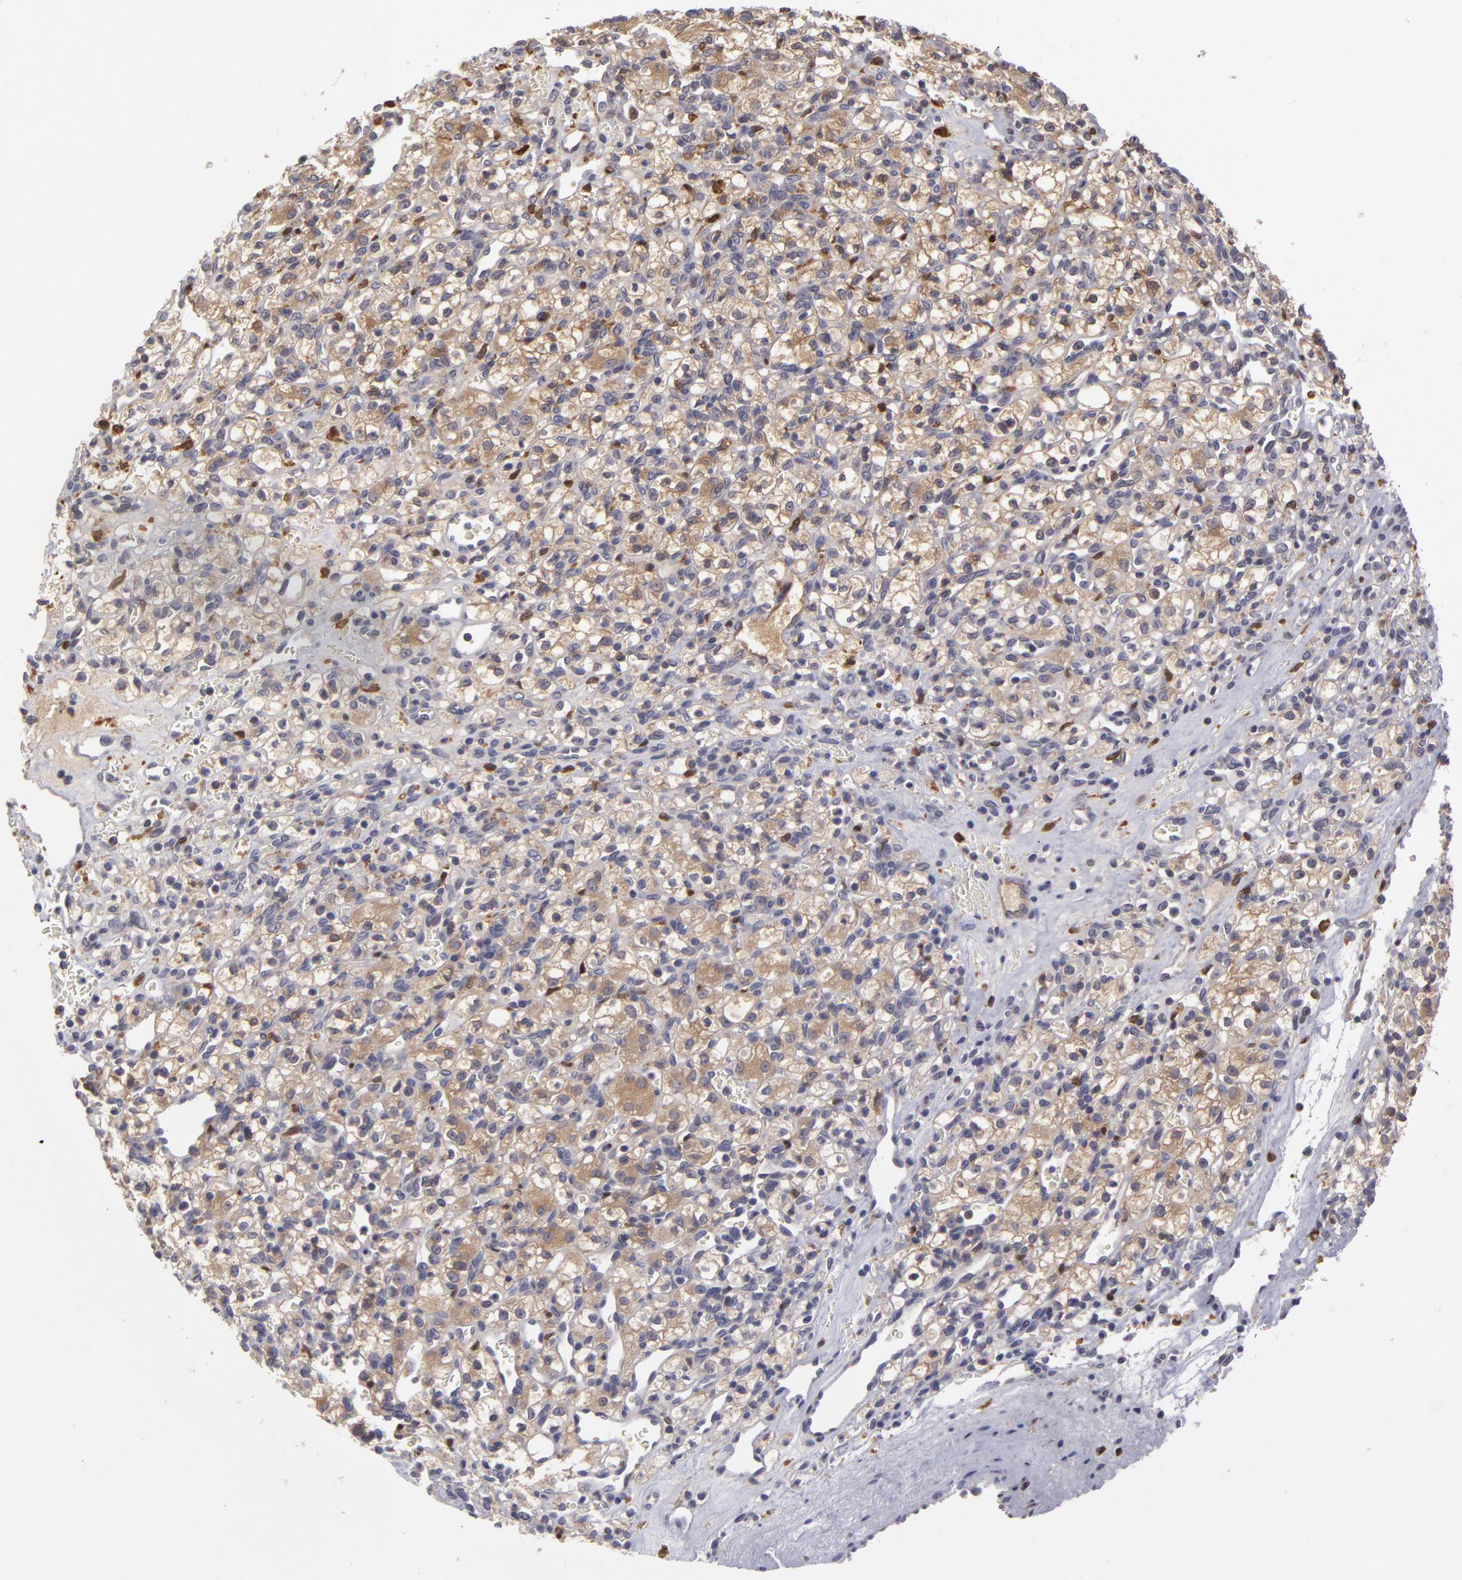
{"staining": {"intensity": "weak", "quantity": "<25%", "location": "cytoplasmic/membranous"}, "tissue": "renal cancer", "cell_type": "Tumor cells", "image_type": "cancer", "snomed": [{"axis": "morphology", "description": "Adenocarcinoma, NOS"}, {"axis": "topography", "description": "Kidney"}], "caption": "Photomicrograph shows no significant protein expression in tumor cells of renal cancer. (Stains: DAB (3,3'-diaminobenzidine) immunohistochemistry (IHC) with hematoxylin counter stain, Microscopy: brightfield microscopy at high magnification).", "gene": "GNPDA1", "patient": {"sex": "female", "age": 62}}